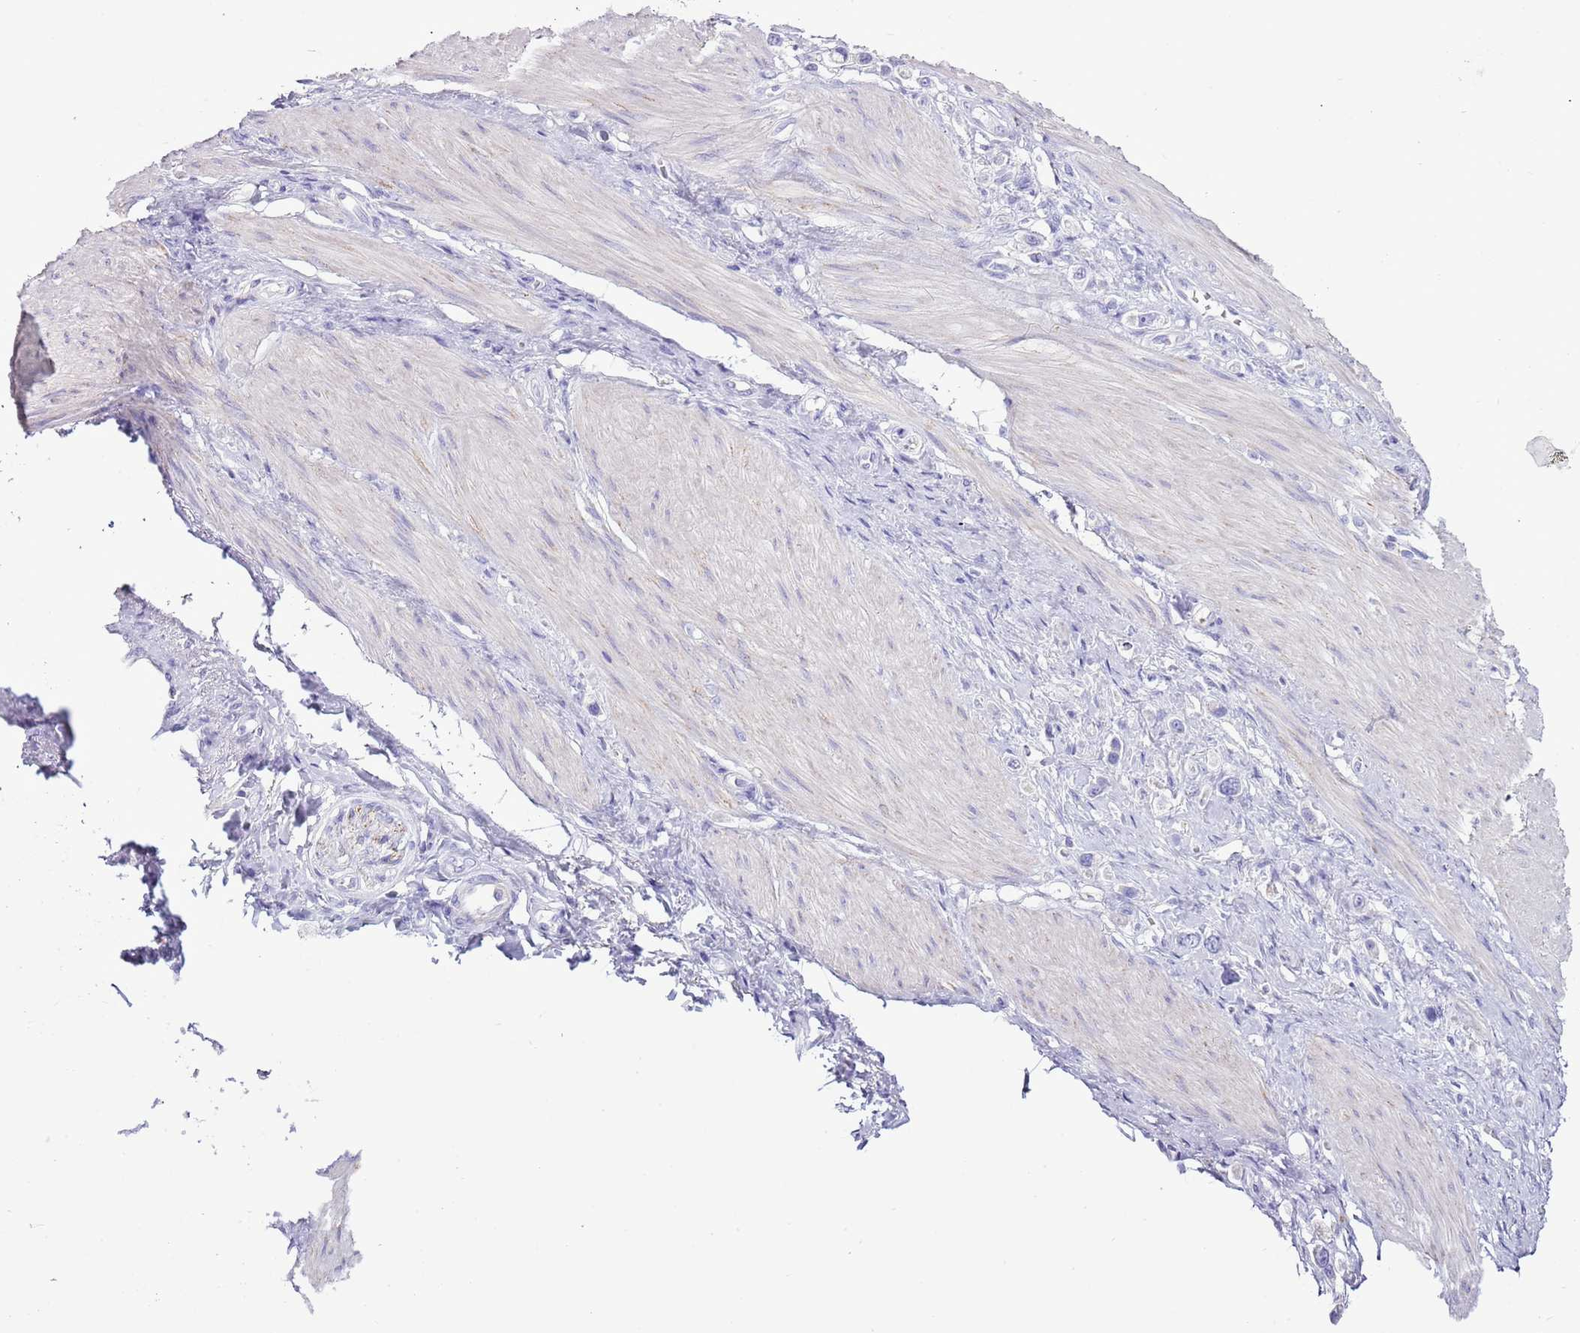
{"staining": {"intensity": "negative", "quantity": "none", "location": "none"}, "tissue": "stomach cancer", "cell_type": "Tumor cells", "image_type": "cancer", "snomed": [{"axis": "morphology", "description": "Adenocarcinoma, NOS"}, {"axis": "topography", "description": "Stomach"}], "caption": "This is a micrograph of immunohistochemistry (IHC) staining of adenocarcinoma (stomach), which shows no expression in tumor cells. The staining was performed using DAB to visualize the protein expression in brown, while the nuclei were stained in blue with hematoxylin (Magnification: 20x).", "gene": "SLC23A1", "patient": {"sex": "female", "age": 65}}